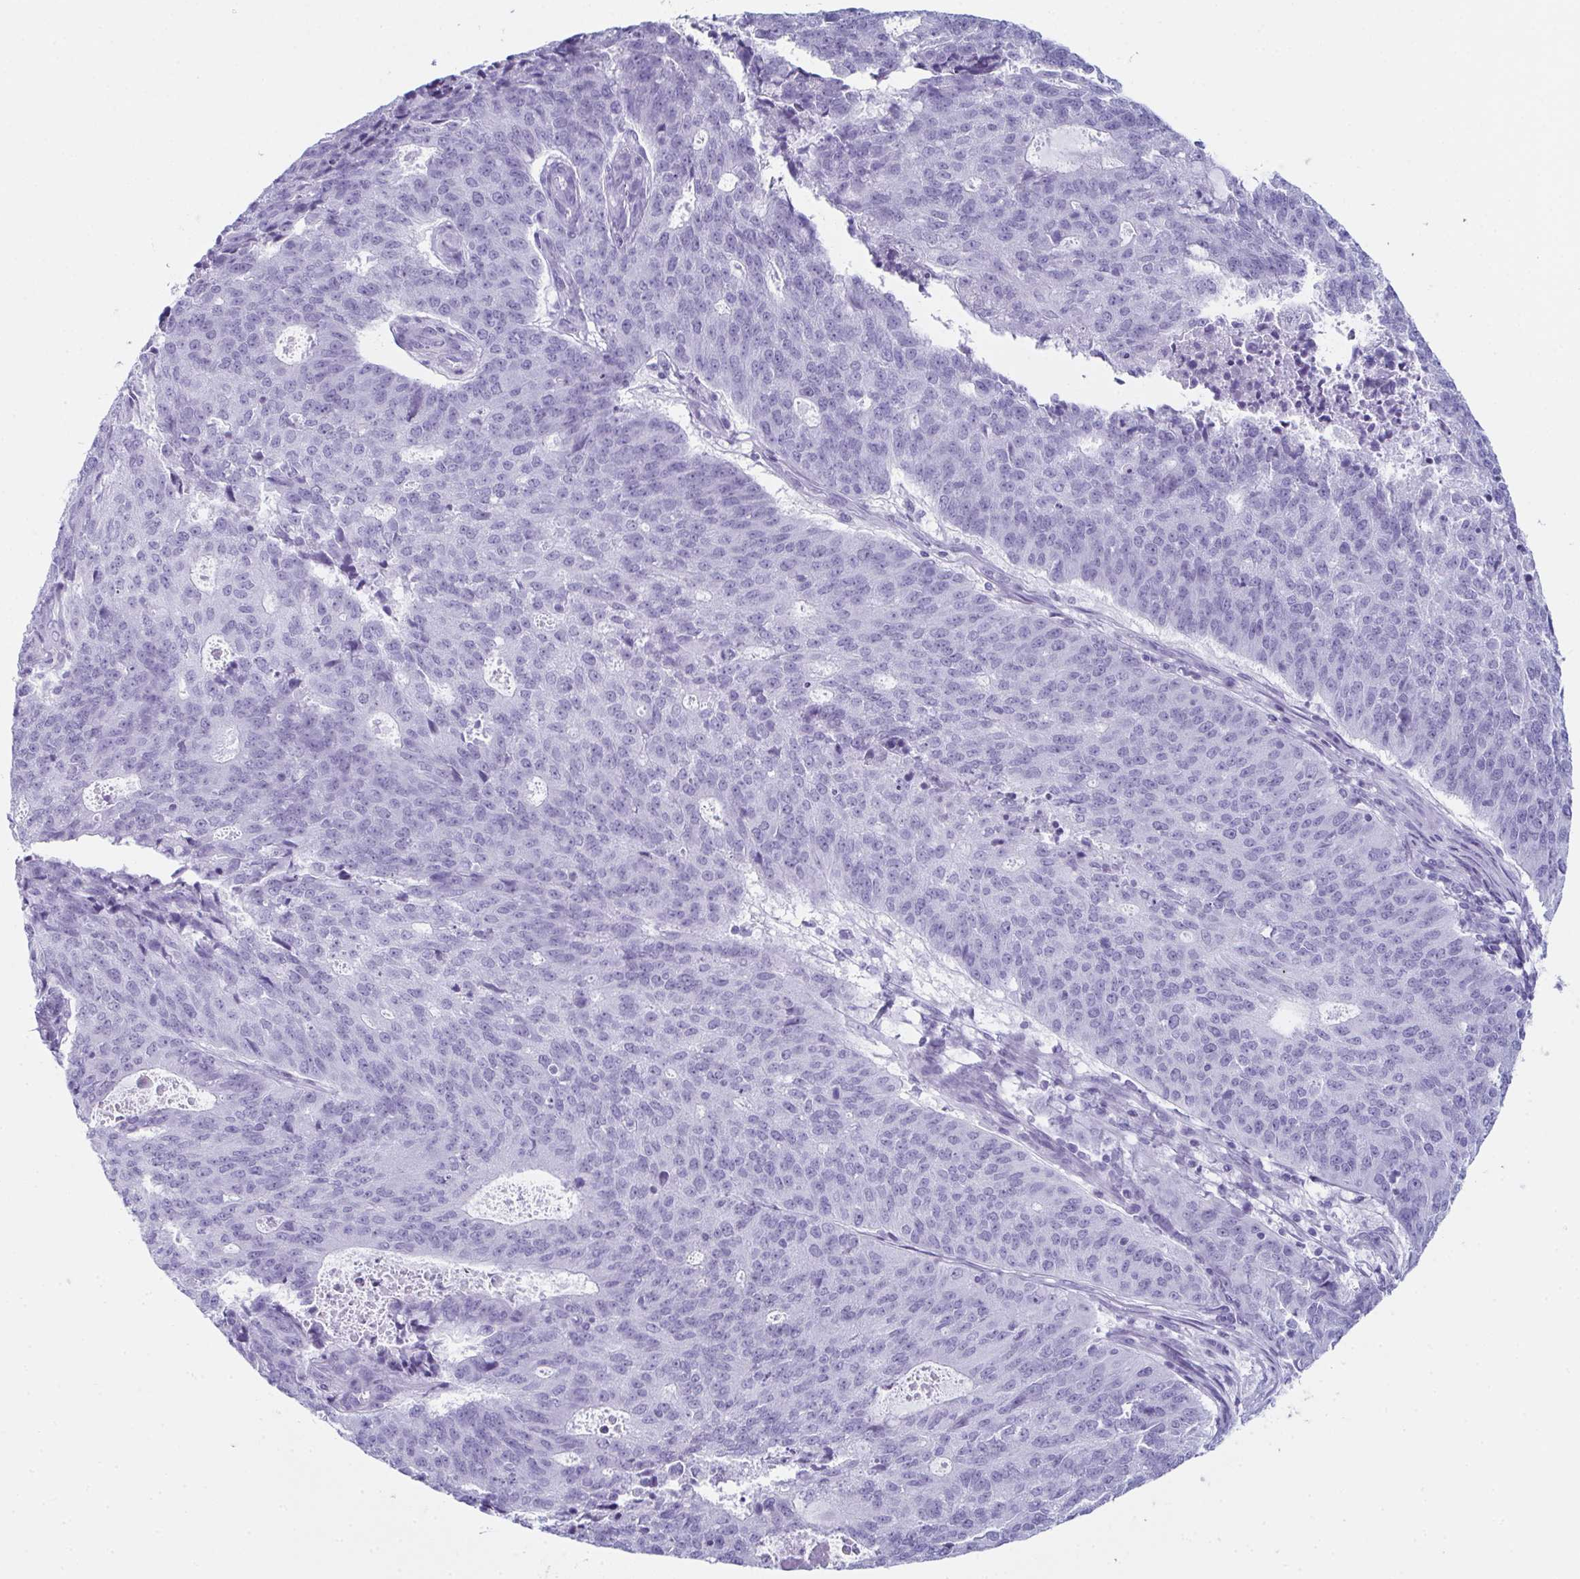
{"staining": {"intensity": "negative", "quantity": "none", "location": "none"}, "tissue": "endometrial cancer", "cell_type": "Tumor cells", "image_type": "cancer", "snomed": [{"axis": "morphology", "description": "Adenocarcinoma, NOS"}, {"axis": "topography", "description": "Endometrium"}], "caption": "Immunohistochemistry of human endometrial adenocarcinoma shows no expression in tumor cells.", "gene": "ENKUR", "patient": {"sex": "female", "age": 82}}